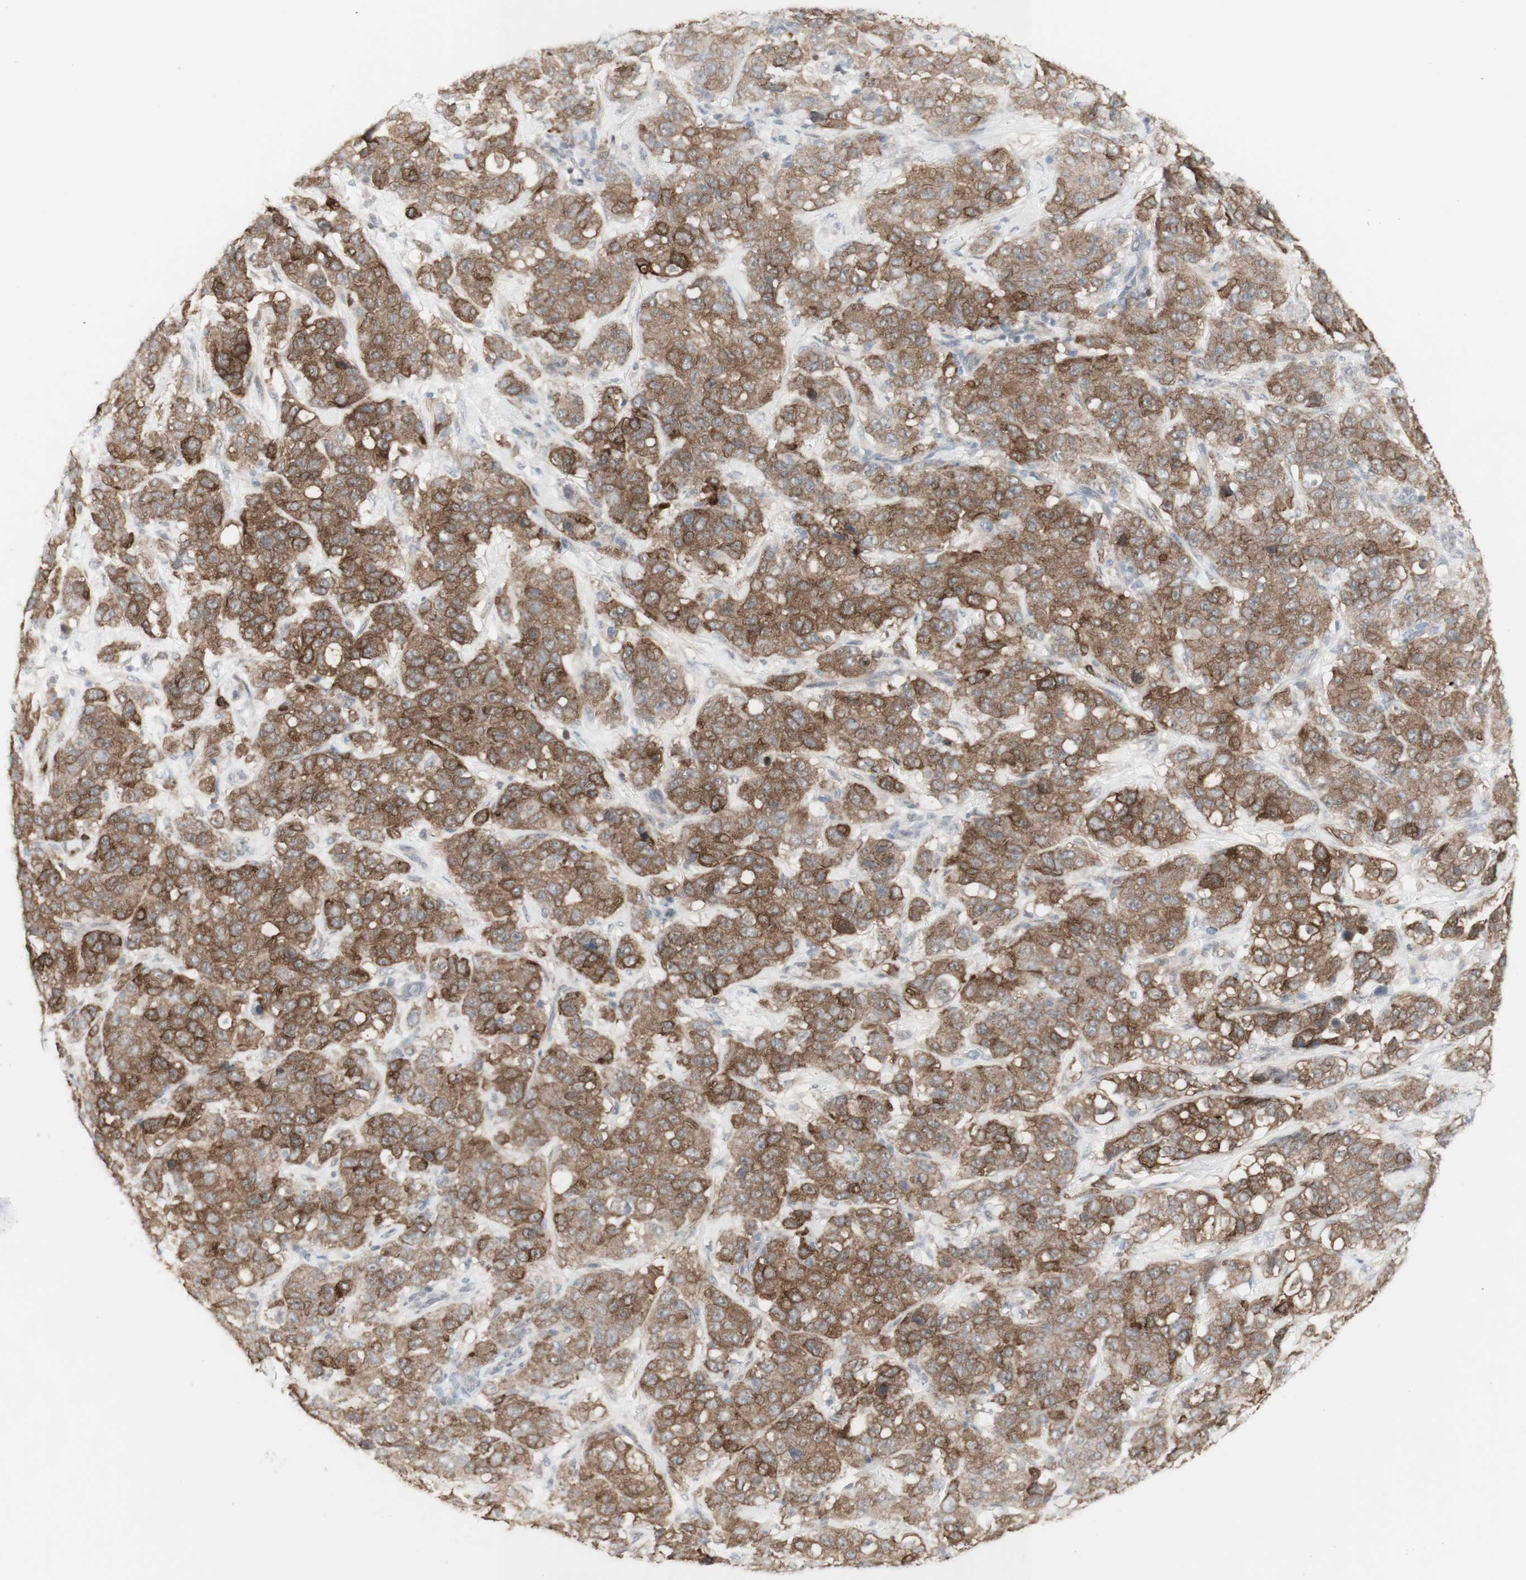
{"staining": {"intensity": "moderate", "quantity": ">75%", "location": "cytoplasmic/membranous"}, "tissue": "stomach cancer", "cell_type": "Tumor cells", "image_type": "cancer", "snomed": [{"axis": "morphology", "description": "Adenocarcinoma, NOS"}, {"axis": "topography", "description": "Stomach"}], "caption": "There is medium levels of moderate cytoplasmic/membranous expression in tumor cells of stomach cancer (adenocarcinoma), as demonstrated by immunohistochemical staining (brown color).", "gene": "C1orf116", "patient": {"sex": "male", "age": 48}}